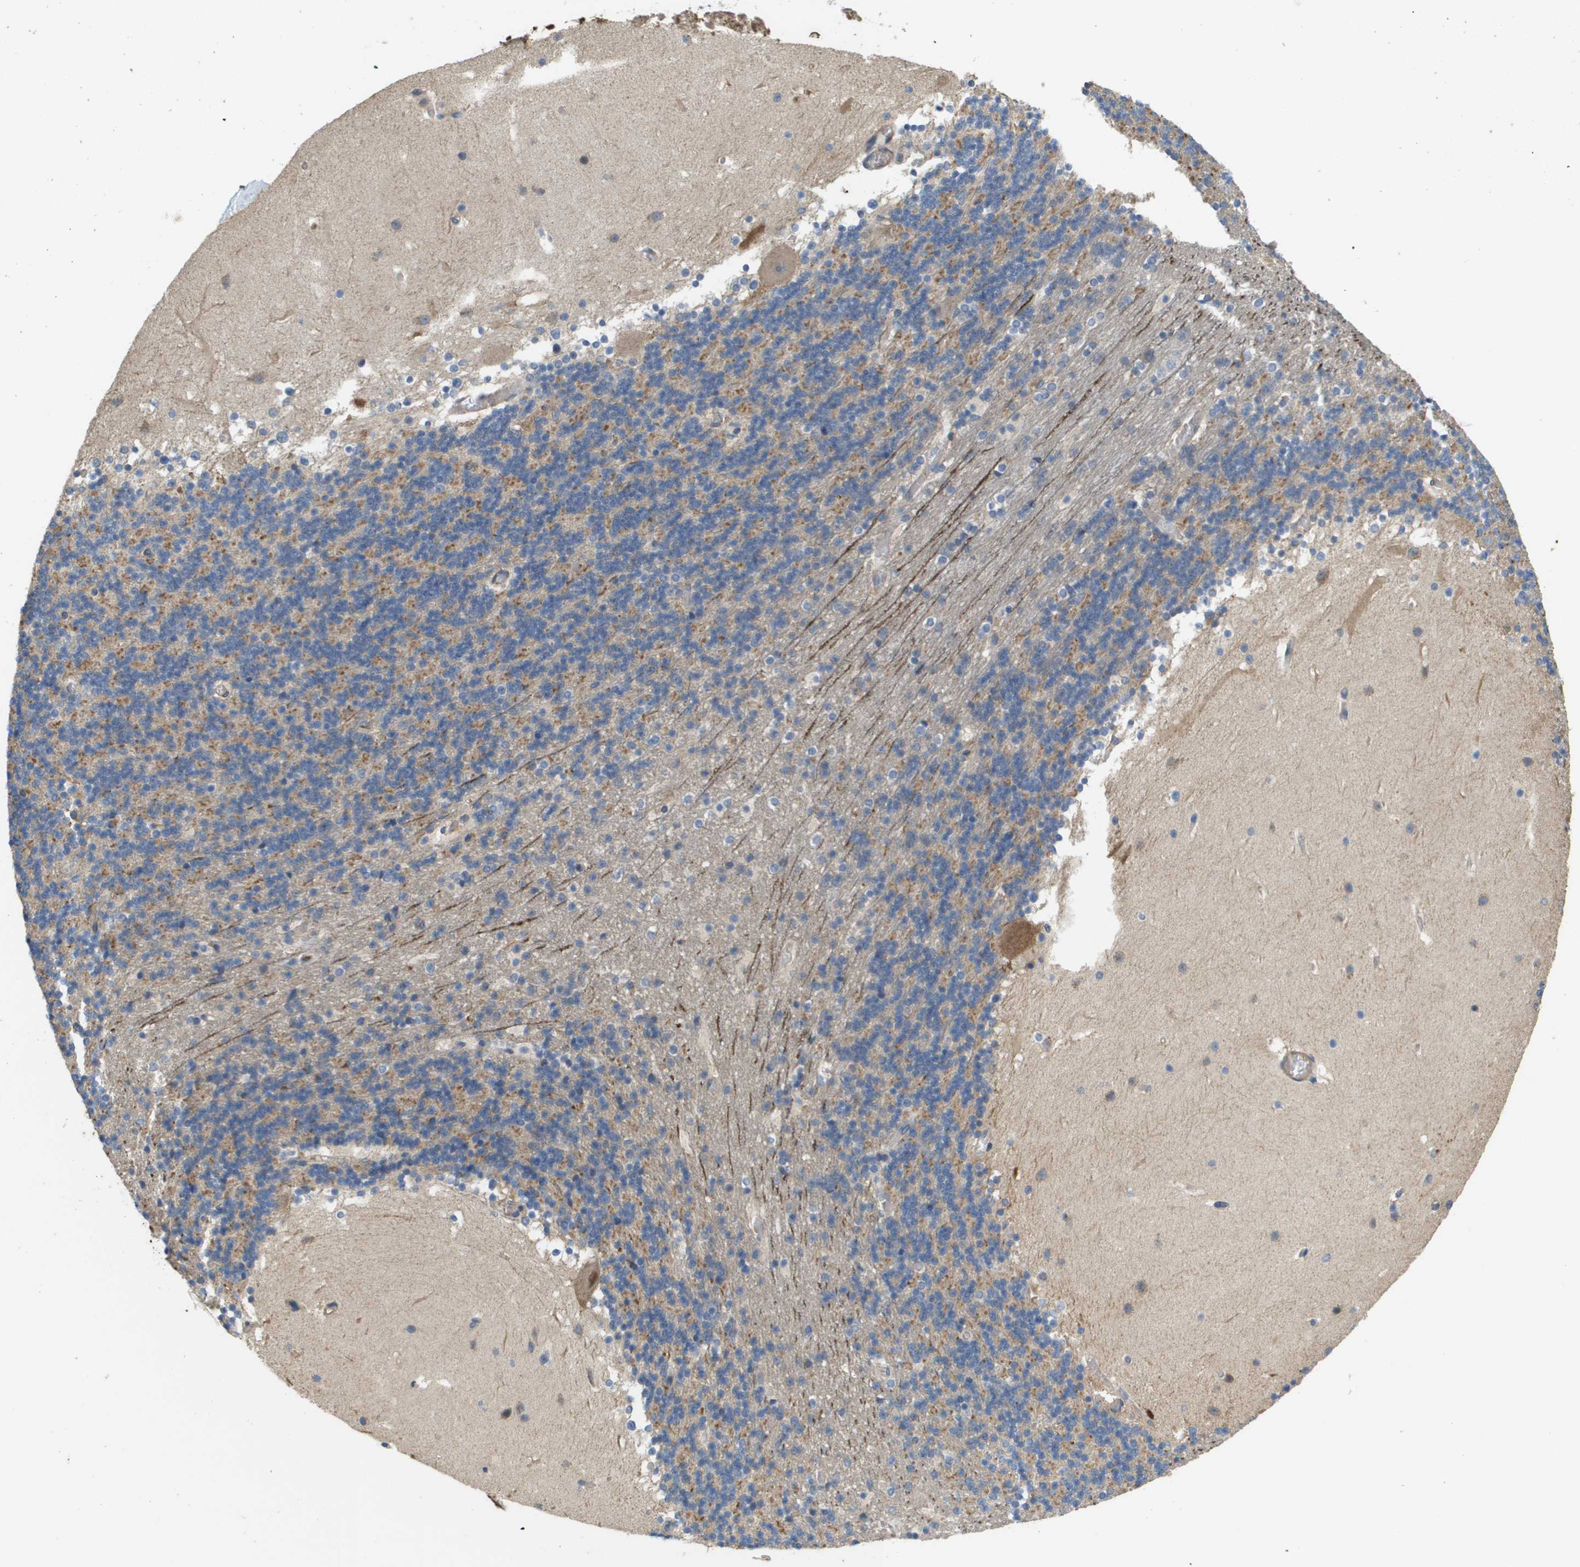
{"staining": {"intensity": "weak", "quantity": "25%-75%", "location": "cytoplasmic/membranous"}, "tissue": "cerebellum", "cell_type": "Cells in granular layer", "image_type": "normal", "snomed": [{"axis": "morphology", "description": "Normal tissue, NOS"}, {"axis": "topography", "description": "Cerebellum"}], "caption": "Immunohistochemistry (IHC) micrograph of normal human cerebellum stained for a protein (brown), which exhibits low levels of weak cytoplasmic/membranous positivity in approximately 25%-75% of cells in granular layer.", "gene": "KRT23", "patient": {"sex": "male", "age": 45}}